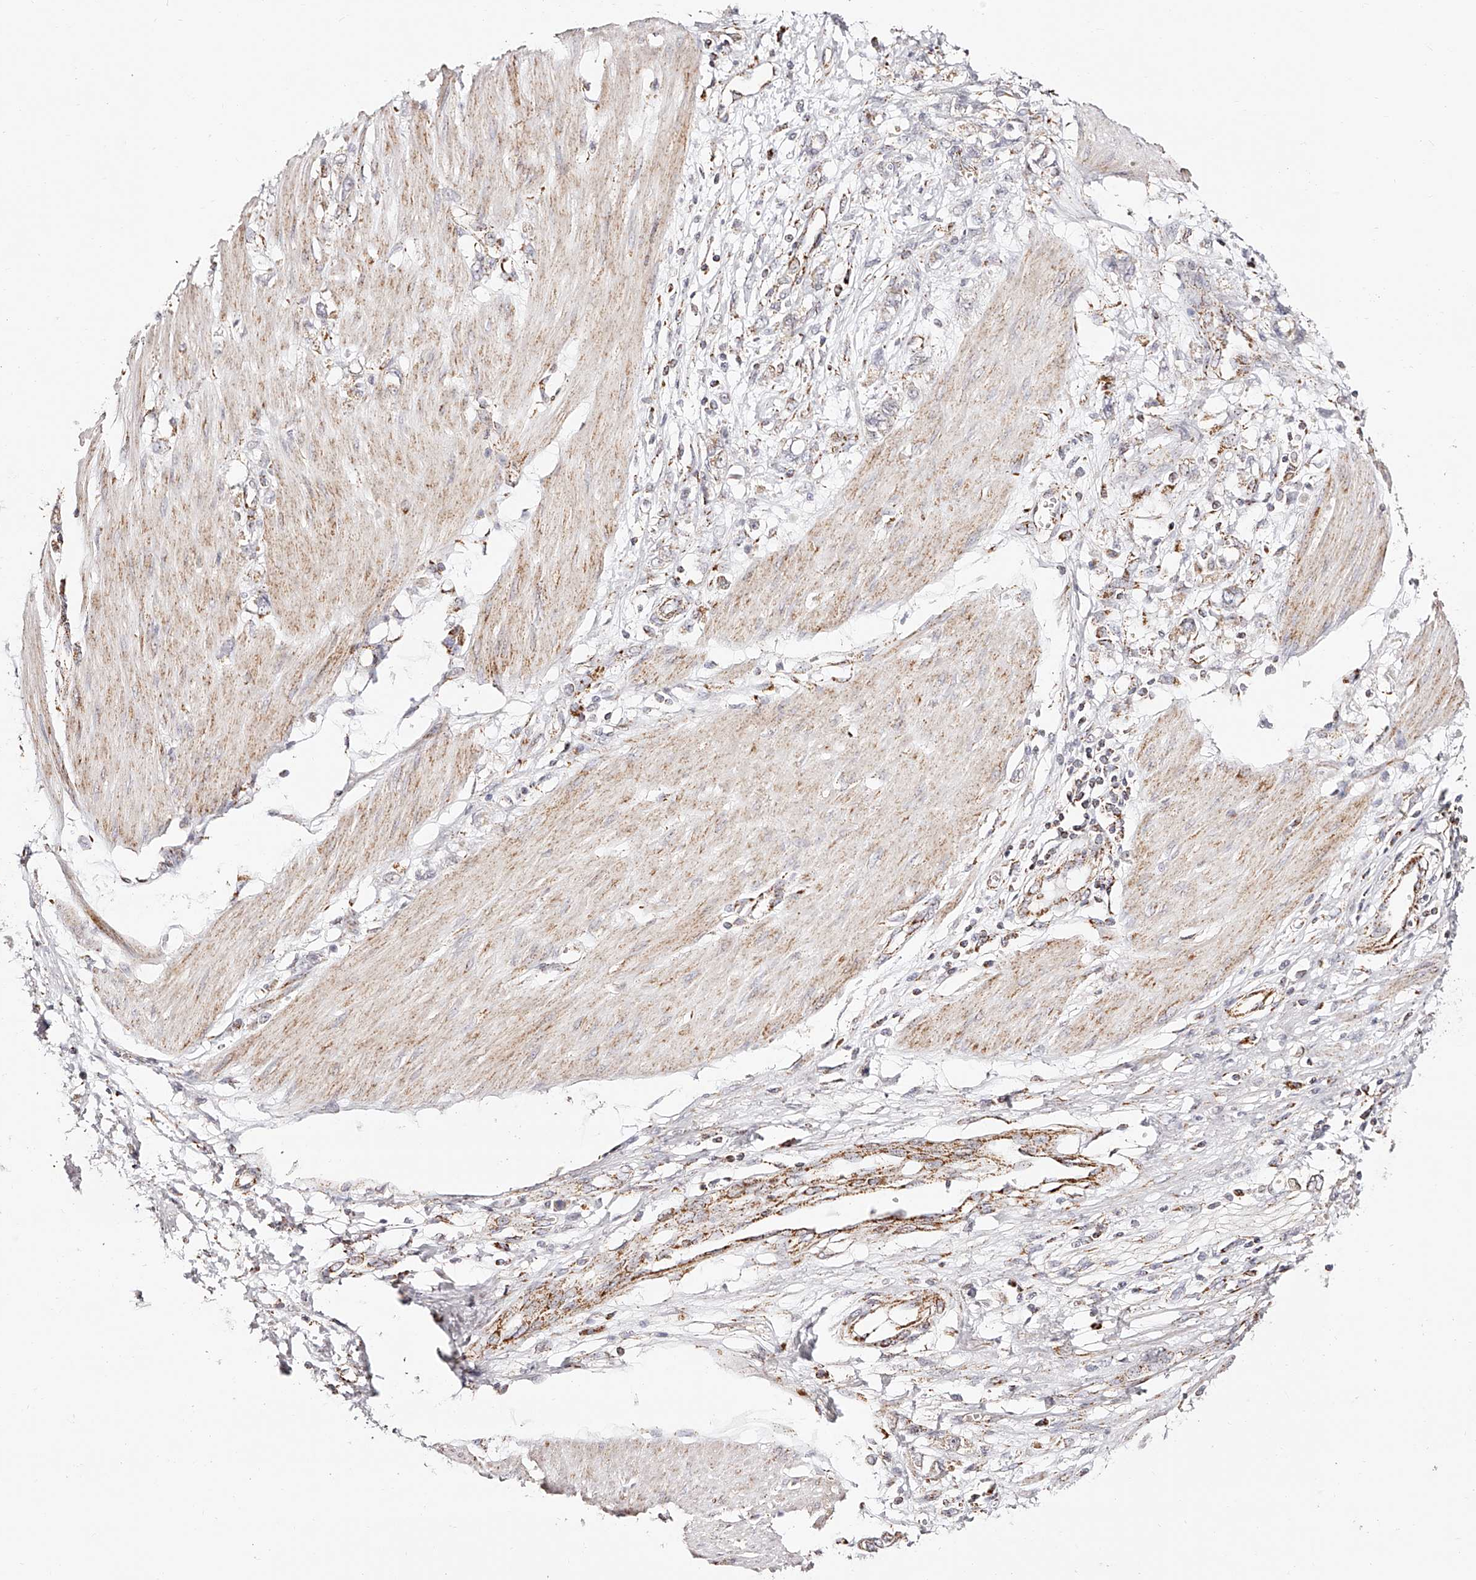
{"staining": {"intensity": "moderate", "quantity": "<25%", "location": "cytoplasmic/membranous"}, "tissue": "stomach cancer", "cell_type": "Tumor cells", "image_type": "cancer", "snomed": [{"axis": "morphology", "description": "Adenocarcinoma, NOS"}, {"axis": "topography", "description": "Stomach"}], "caption": "Tumor cells show low levels of moderate cytoplasmic/membranous positivity in approximately <25% of cells in stomach cancer (adenocarcinoma).", "gene": "NDUFV3", "patient": {"sex": "female", "age": 76}}